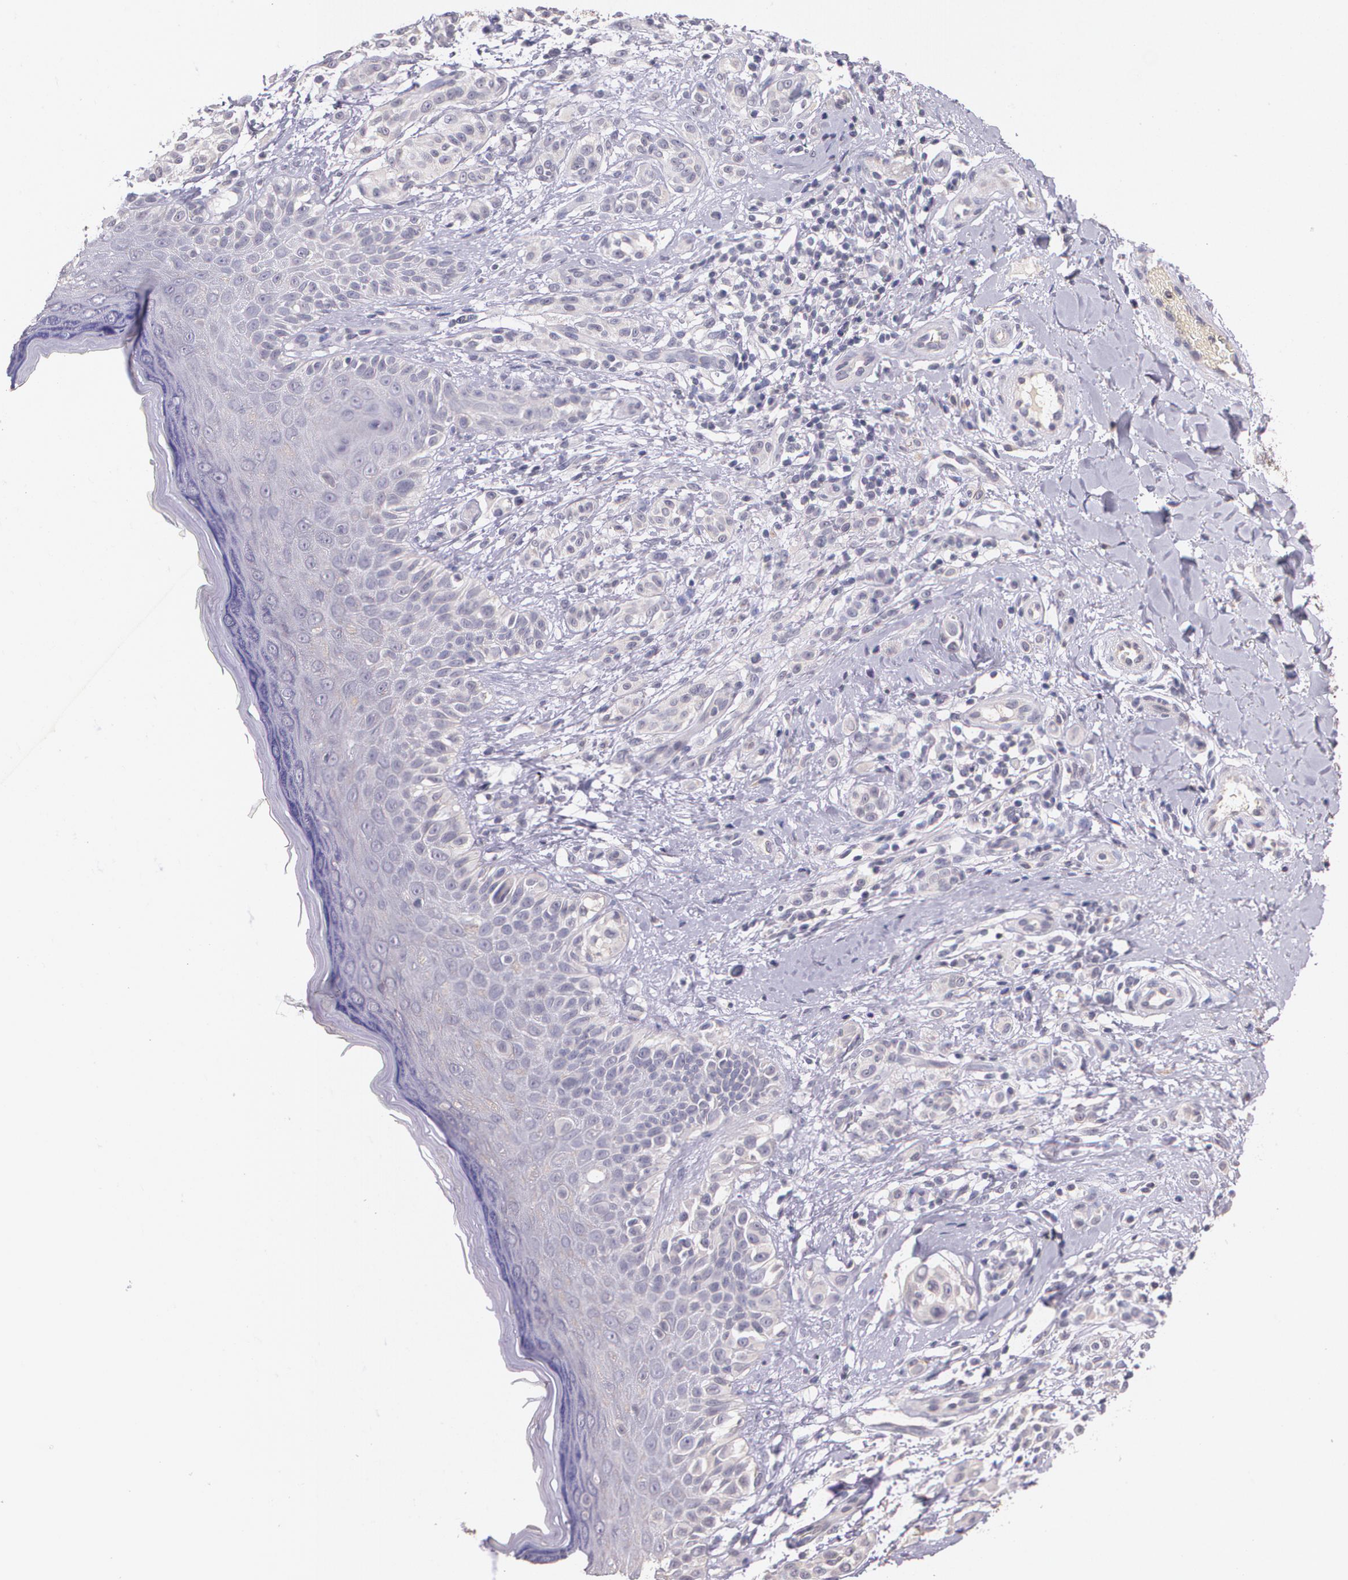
{"staining": {"intensity": "negative", "quantity": "none", "location": "none"}, "tissue": "melanoma", "cell_type": "Tumor cells", "image_type": "cancer", "snomed": [{"axis": "morphology", "description": "Malignant melanoma, NOS"}, {"axis": "topography", "description": "Skin"}], "caption": "Tumor cells are negative for brown protein staining in melanoma.", "gene": "TM4SF1", "patient": {"sex": "male", "age": 57}}